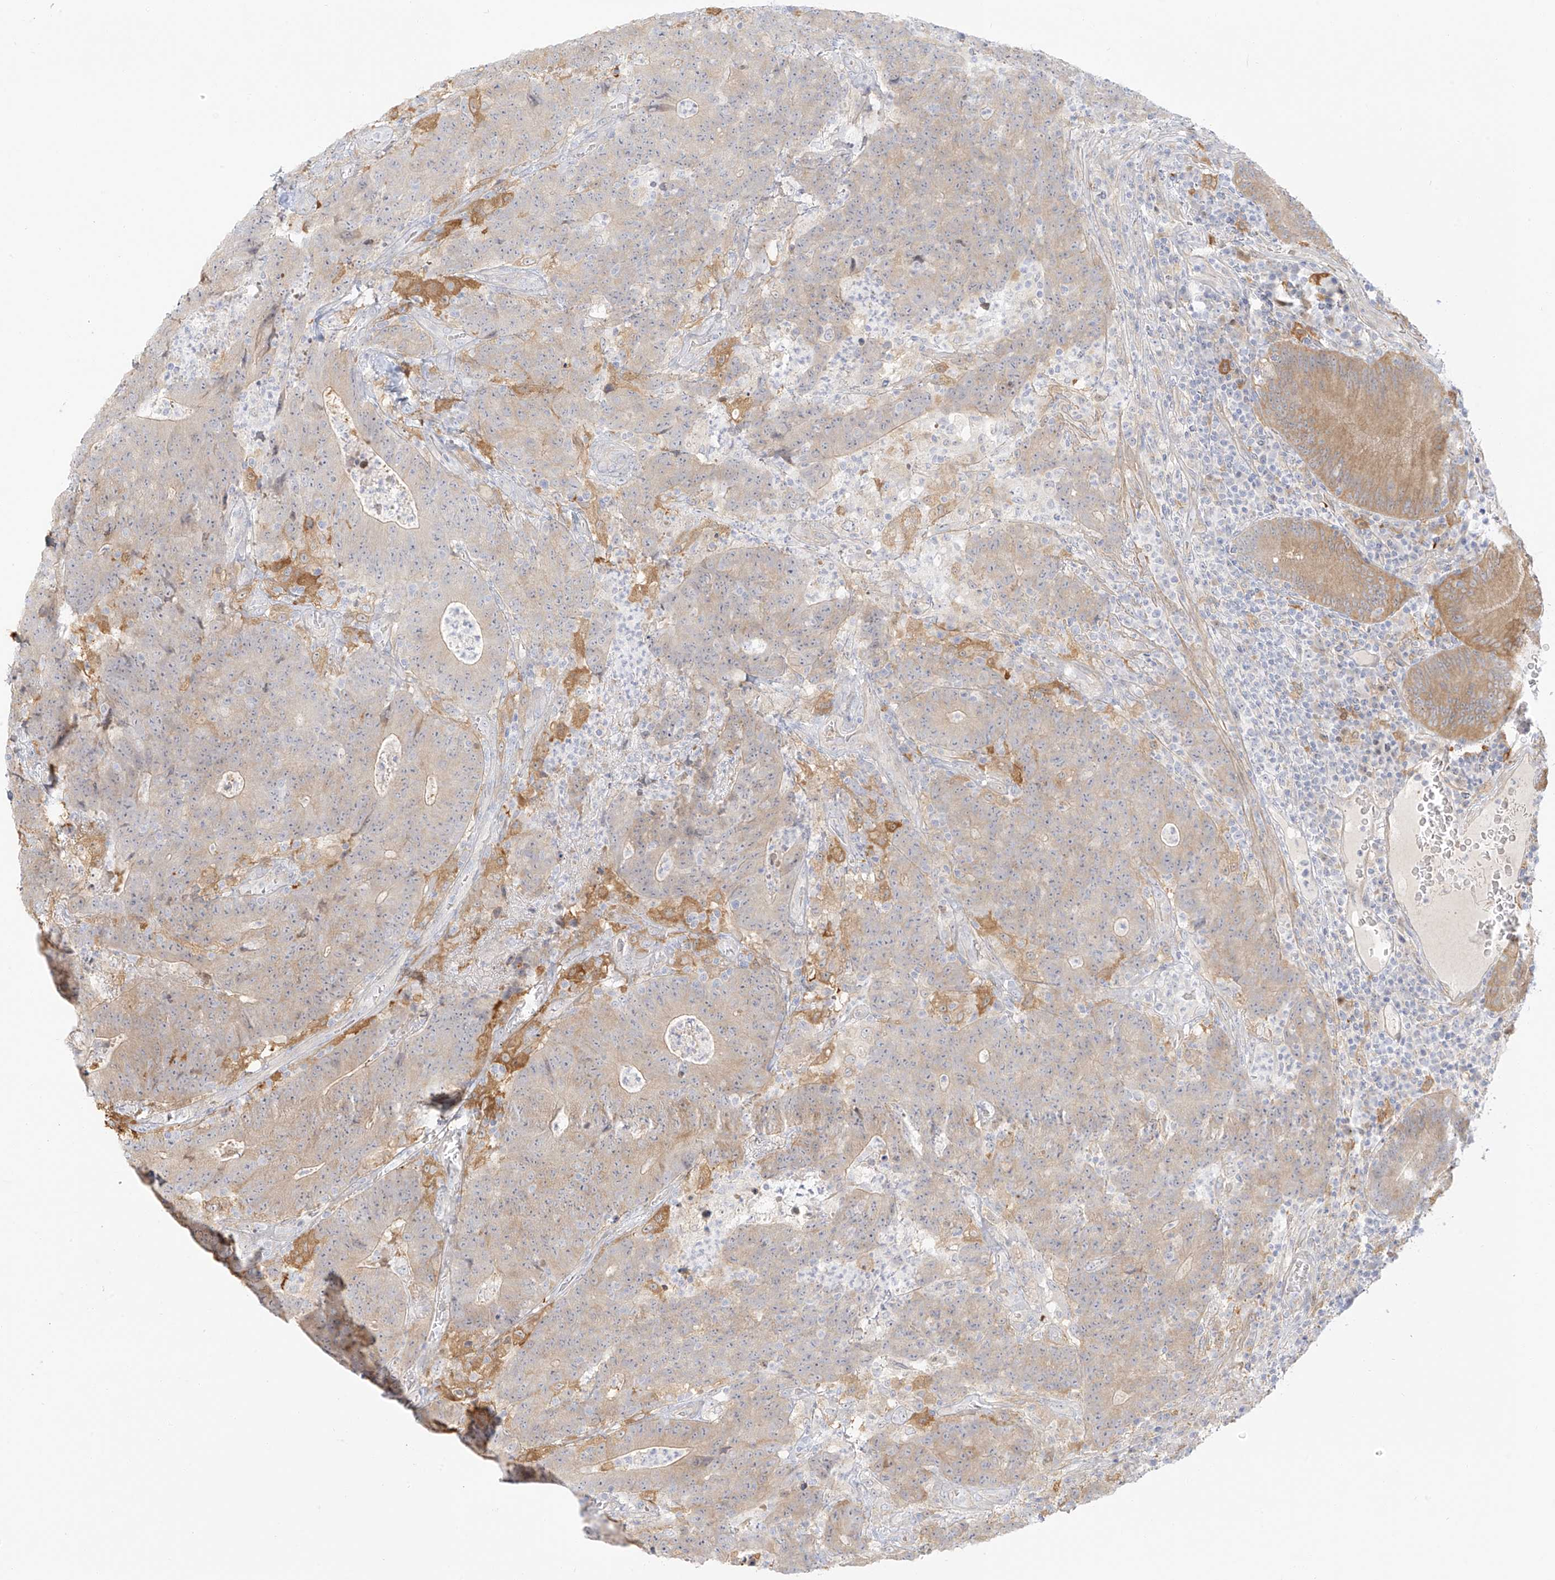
{"staining": {"intensity": "weak", "quantity": "<25%", "location": "cytoplasmic/membranous"}, "tissue": "colorectal cancer", "cell_type": "Tumor cells", "image_type": "cancer", "snomed": [{"axis": "morphology", "description": "Normal tissue, NOS"}, {"axis": "morphology", "description": "Adenocarcinoma, NOS"}, {"axis": "topography", "description": "Colon"}], "caption": "The image demonstrates no staining of tumor cells in colorectal cancer.", "gene": "UPK1B", "patient": {"sex": "female", "age": 75}}